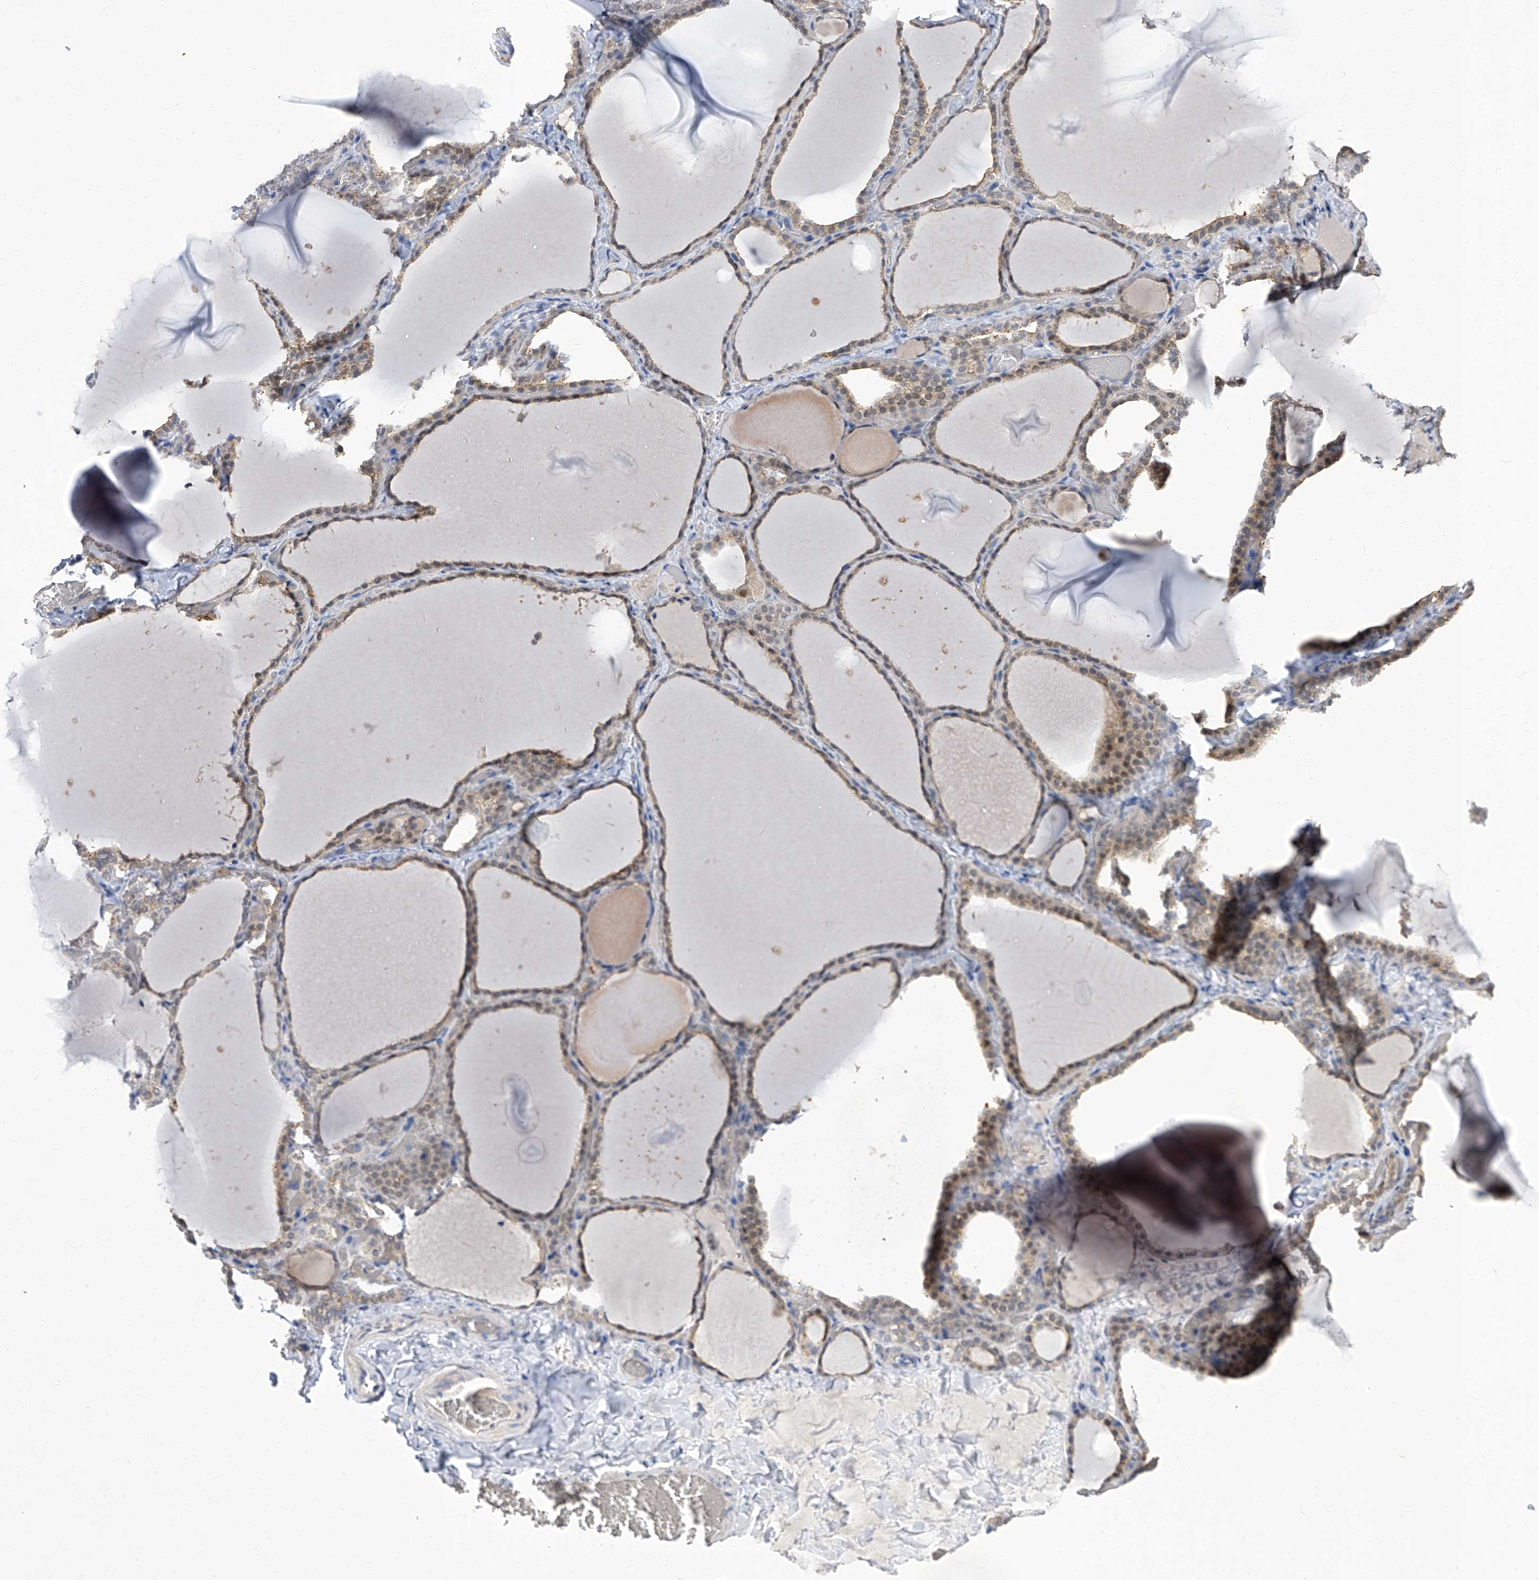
{"staining": {"intensity": "weak", "quantity": ">75%", "location": "cytoplasmic/membranous,nuclear"}, "tissue": "thyroid gland", "cell_type": "Glandular cells", "image_type": "normal", "snomed": [{"axis": "morphology", "description": "Normal tissue, NOS"}, {"axis": "topography", "description": "Thyroid gland"}], "caption": "This photomicrograph displays immunohistochemistry staining of unremarkable thyroid gland, with low weak cytoplasmic/membranous,nuclear expression in approximately >75% of glandular cells.", "gene": "PARD3", "patient": {"sex": "female", "age": 22}}